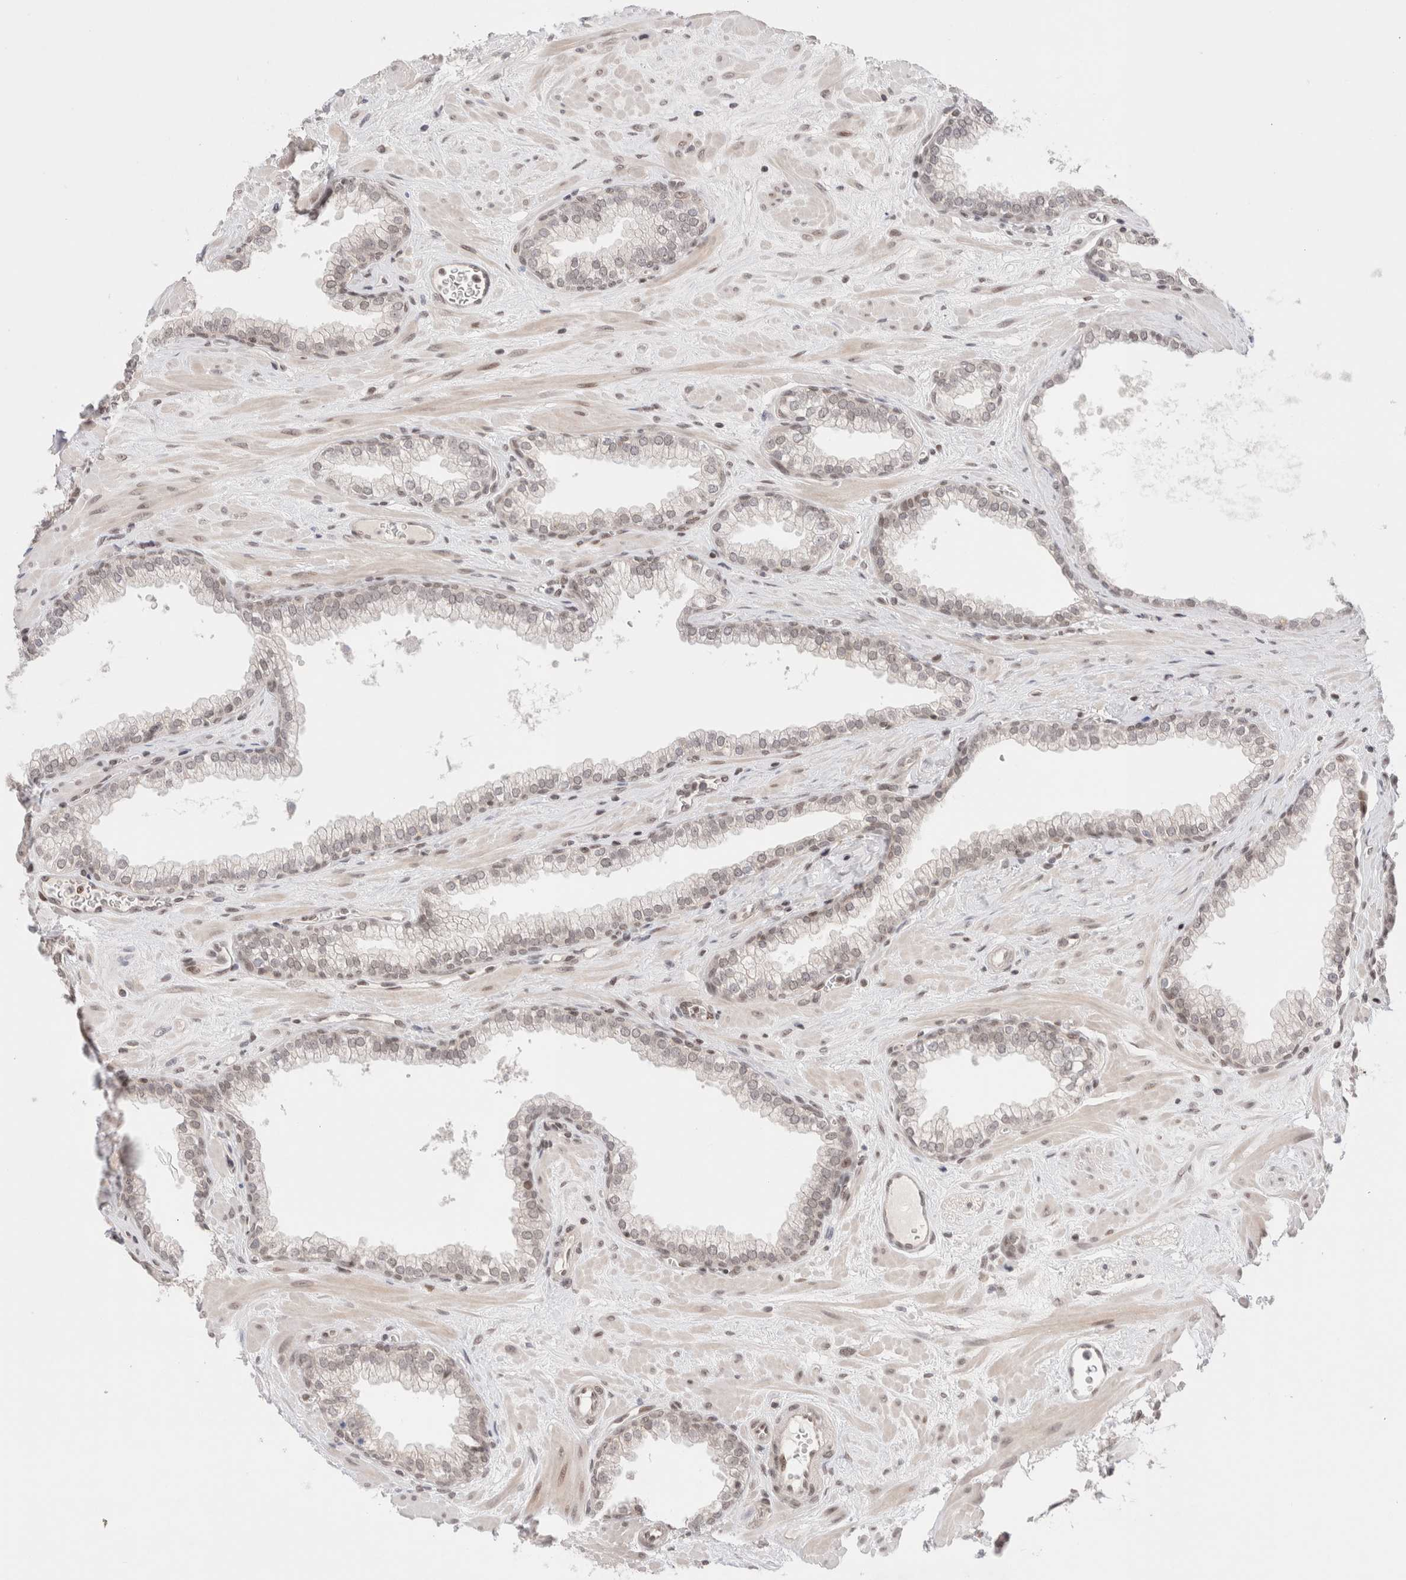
{"staining": {"intensity": "weak", "quantity": ">75%", "location": "nuclear"}, "tissue": "prostate", "cell_type": "Glandular cells", "image_type": "normal", "snomed": [{"axis": "morphology", "description": "Normal tissue, NOS"}, {"axis": "morphology", "description": "Urothelial carcinoma, Low grade"}, {"axis": "topography", "description": "Urinary bladder"}, {"axis": "topography", "description": "Prostate"}], "caption": "High-magnification brightfield microscopy of unremarkable prostate stained with DAB (brown) and counterstained with hematoxylin (blue). glandular cells exhibit weak nuclear expression is identified in approximately>75% of cells.", "gene": "GATAD2A", "patient": {"sex": "male", "age": 60}}